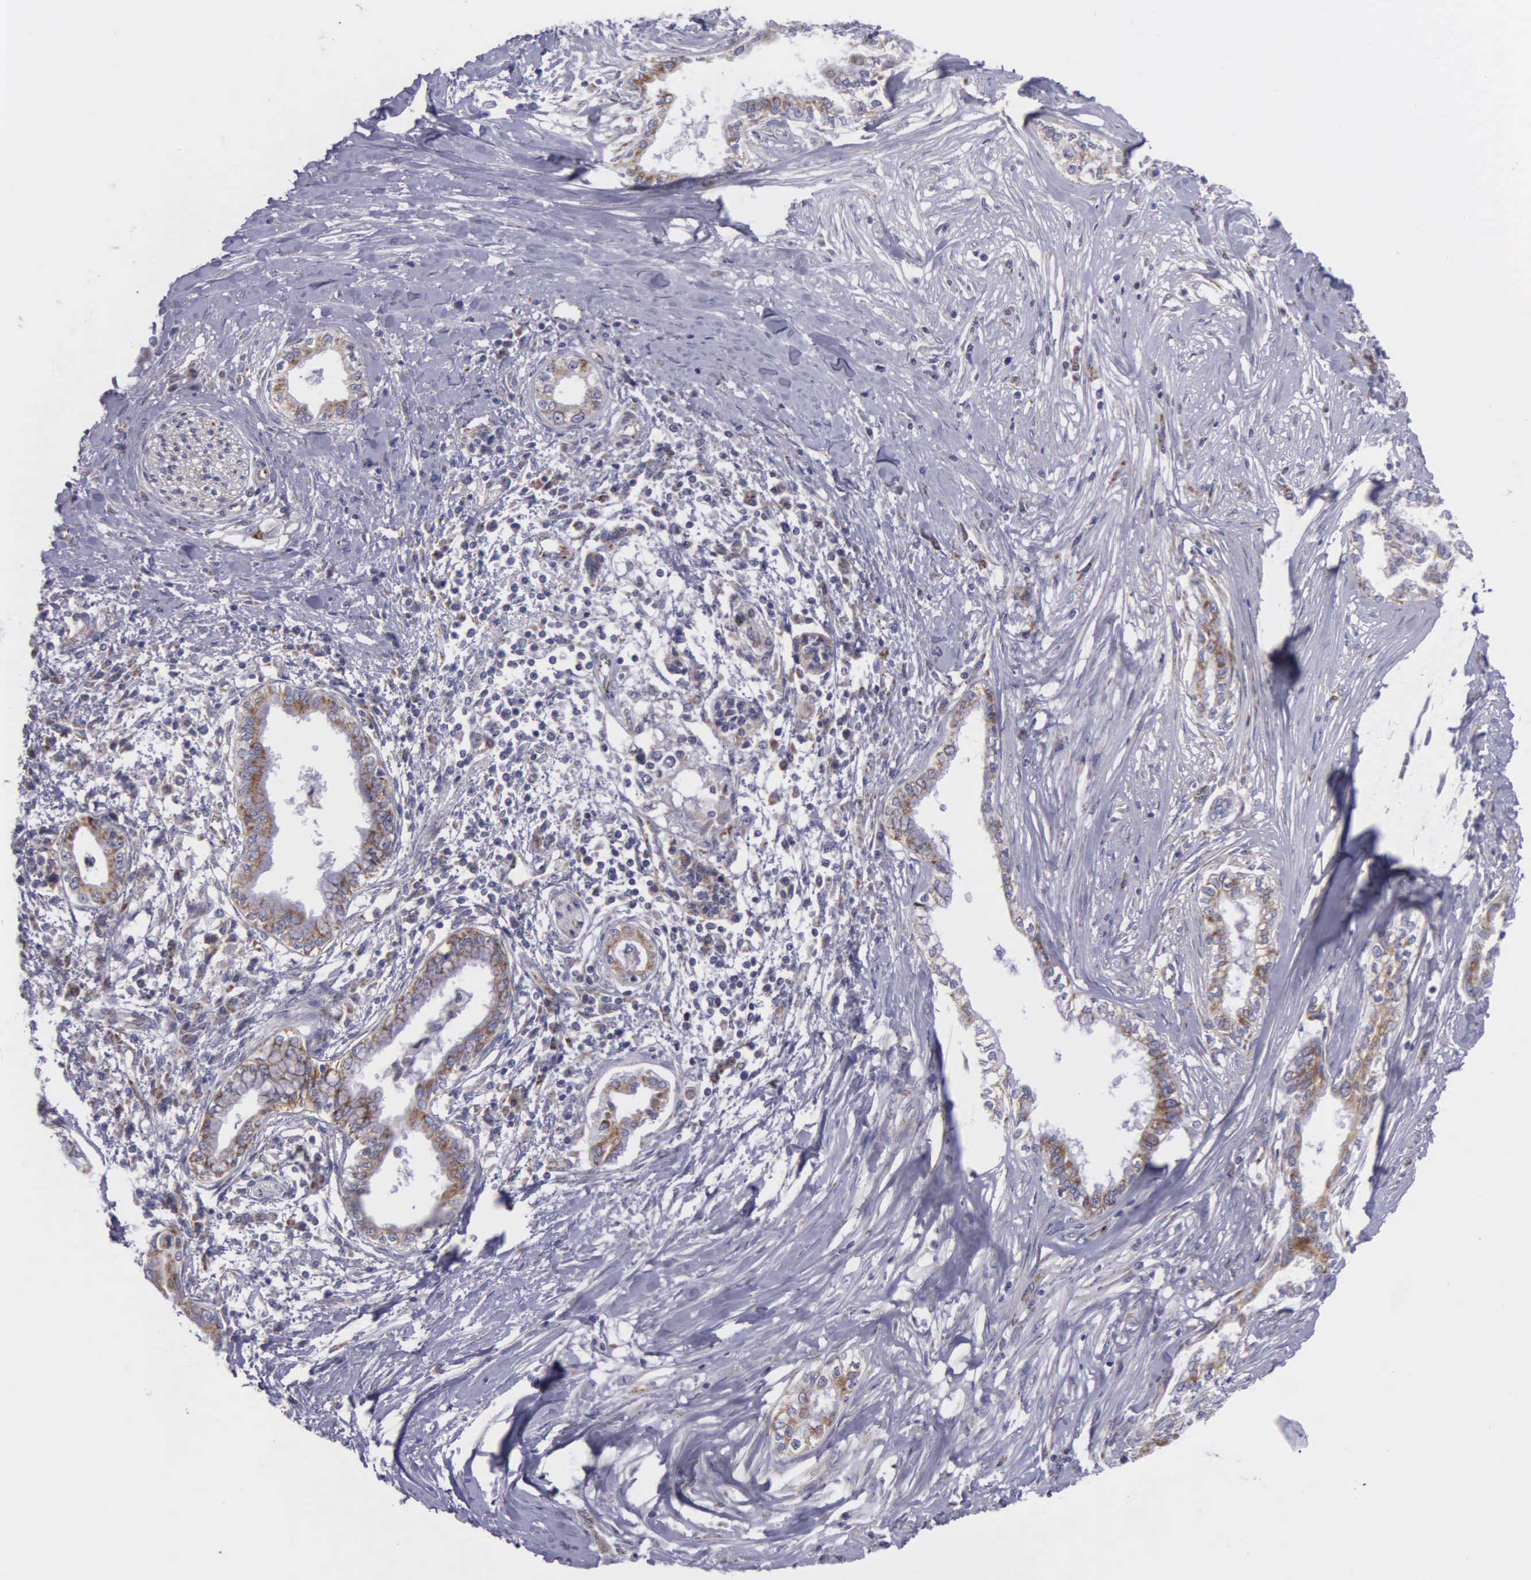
{"staining": {"intensity": "moderate", "quantity": ">75%", "location": "cytoplasmic/membranous"}, "tissue": "pancreatic cancer", "cell_type": "Tumor cells", "image_type": "cancer", "snomed": [{"axis": "morphology", "description": "Adenocarcinoma, NOS"}, {"axis": "topography", "description": "Pancreas"}], "caption": "A brown stain highlights moderate cytoplasmic/membranous staining of a protein in human pancreatic cancer (adenocarcinoma) tumor cells.", "gene": "SYNJ2BP", "patient": {"sex": "female", "age": 64}}